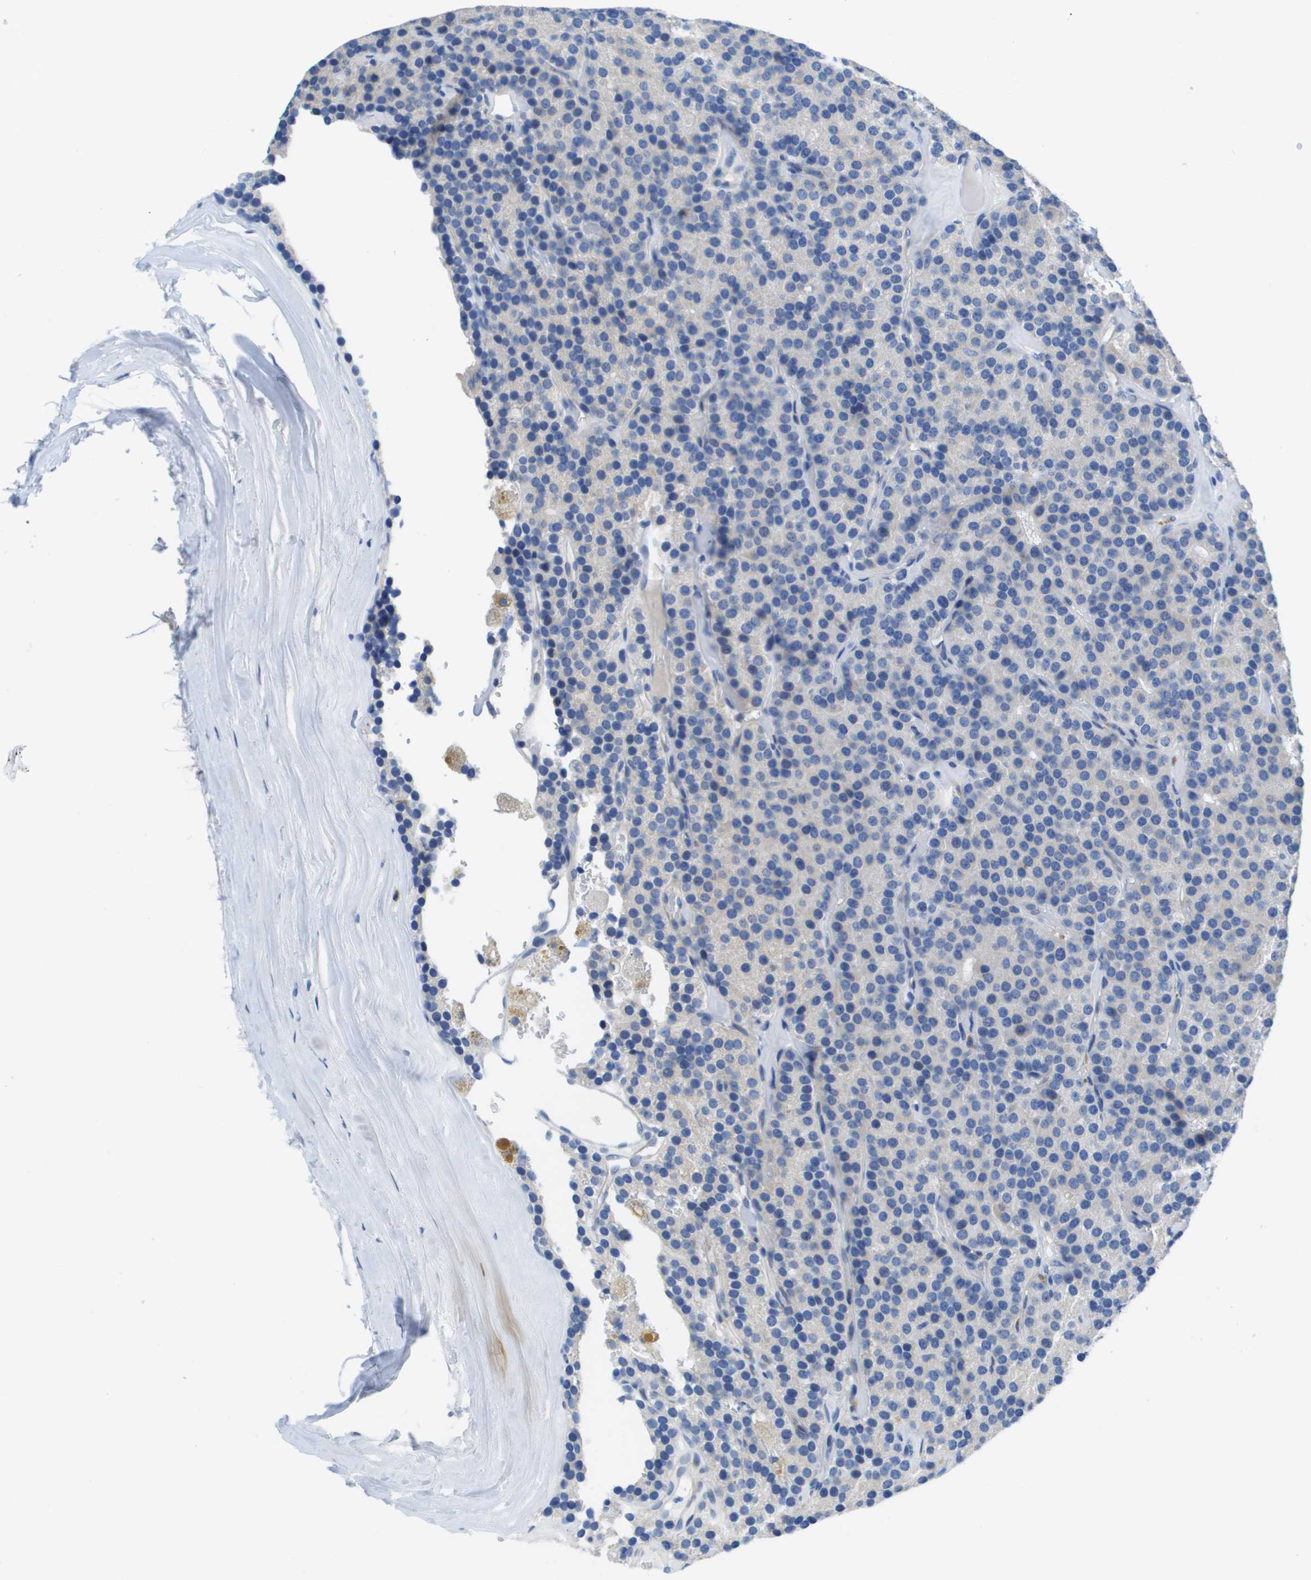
{"staining": {"intensity": "negative", "quantity": "none", "location": "none"}, "tissue": "parathyroid gland", "cell_type": "Glandular cells", "image_type": "normal", "snomed": [{"axis": "morphology", "description": "Normal tissue, NOS"}, {"axis": "morphology", "description": "Adenoma, NOS"}, {"axis": "topography", "description": "Parathyroid gland"}], "caption": "High power microscopy micrograph of an immunohistochemistry (IHC) histopathology image of benign parathyroid gland, revealing no significant positivity in glandular cells.", "gene": "MS4A1", "patient": {"sex": "female", "age": 86}}